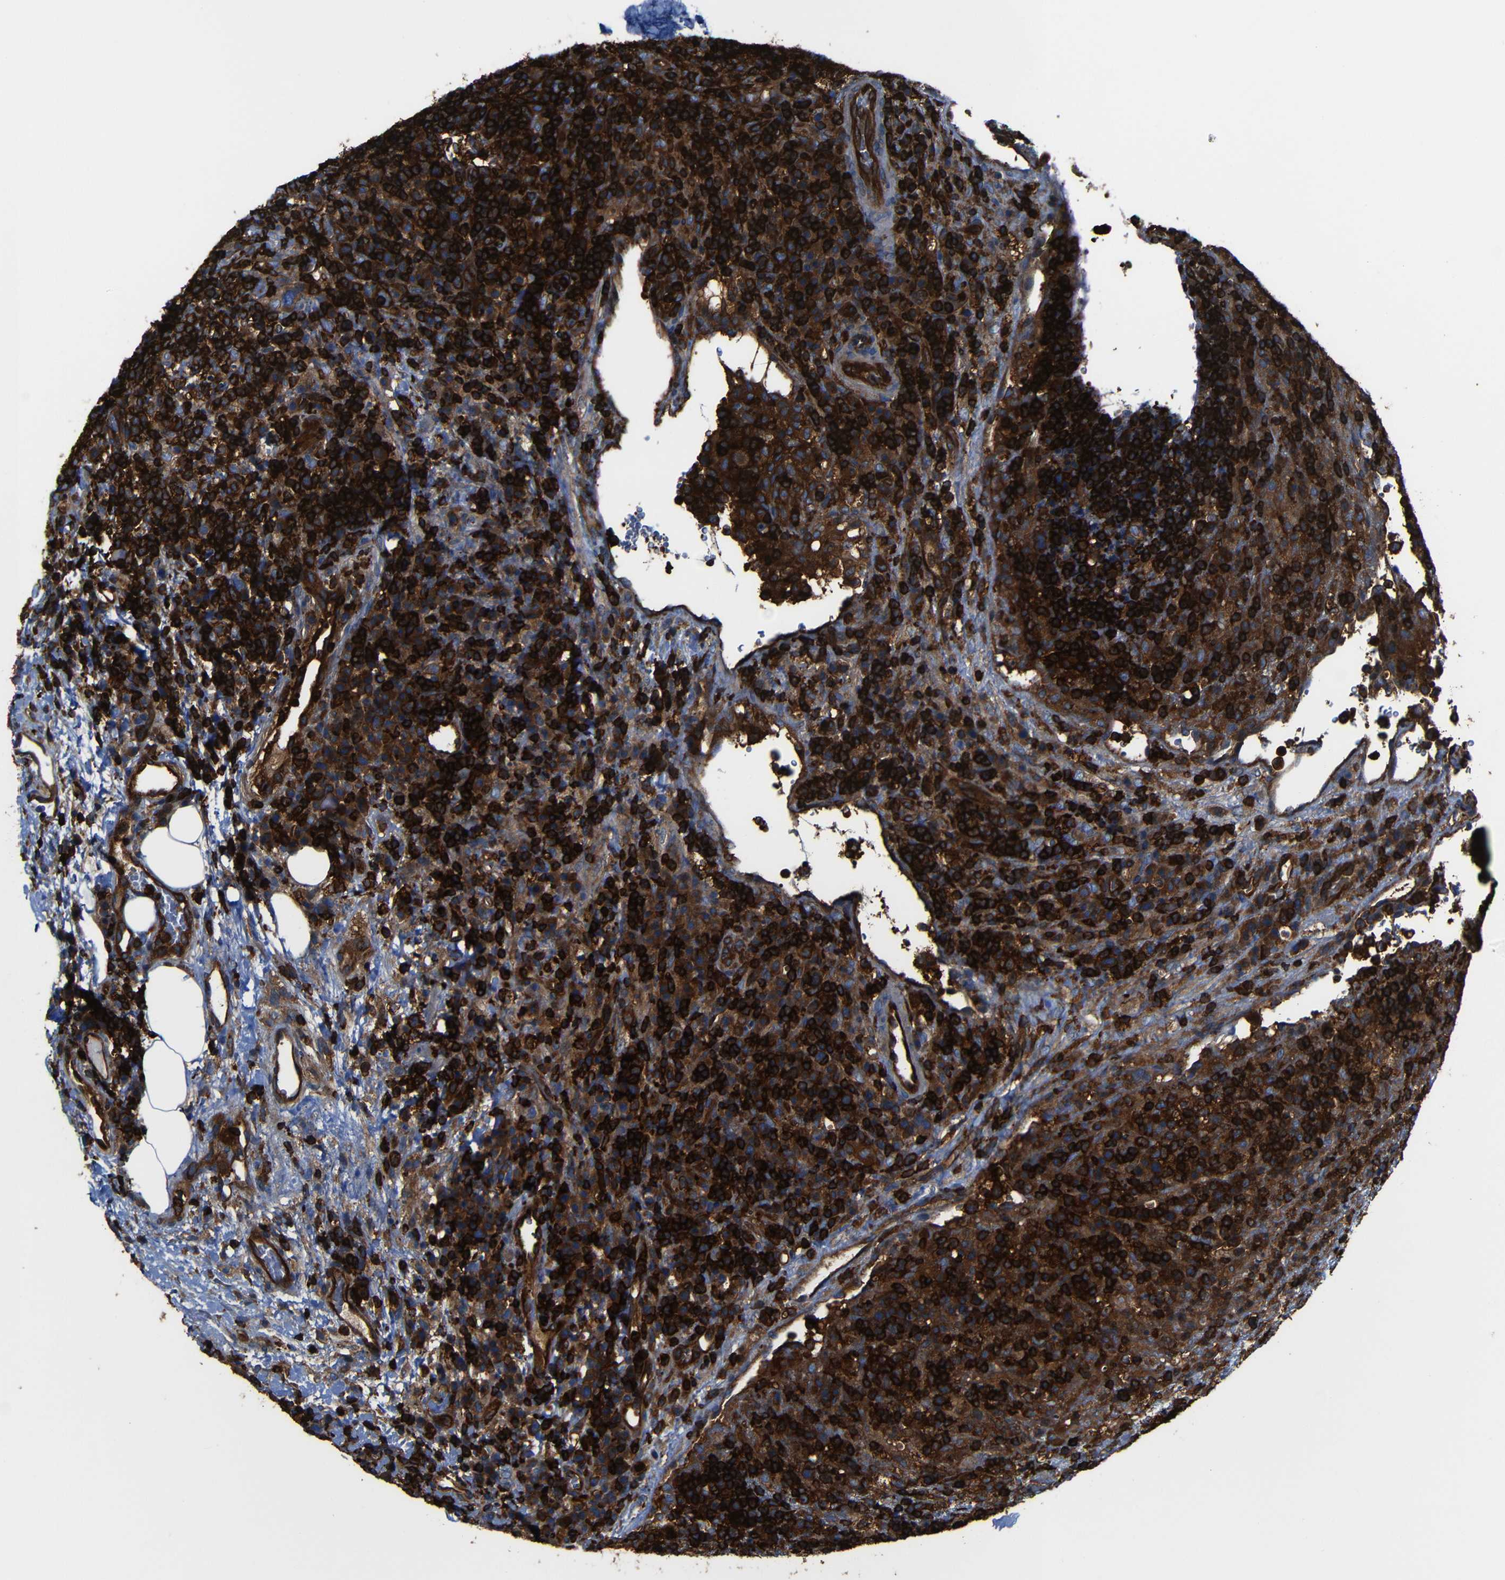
{"staining": {"intensity": "strong", "quantity": ">75%", "location": "cytoplasmic/membranous"}, "tissue": "lymphoma", "cell_type": "Tumor cells", "image_type": "cancer", "snomed": [{"axis": "morphology", "description": "Malignant lymphoma, non-Hodgkin's type, High grade"}, {"axis": "topography", "description": "Lymph node"}], "caption": "Approximately >75% of tumor cells in human high-grade malignant lymphoma, non-Hodgkin's type show strong cytoplasmic/membranous protein staining as visualized by brown immunohistochemical staining.", "gene": "ARHGEF1", "patient": {"sex": "female", "age": 76}}